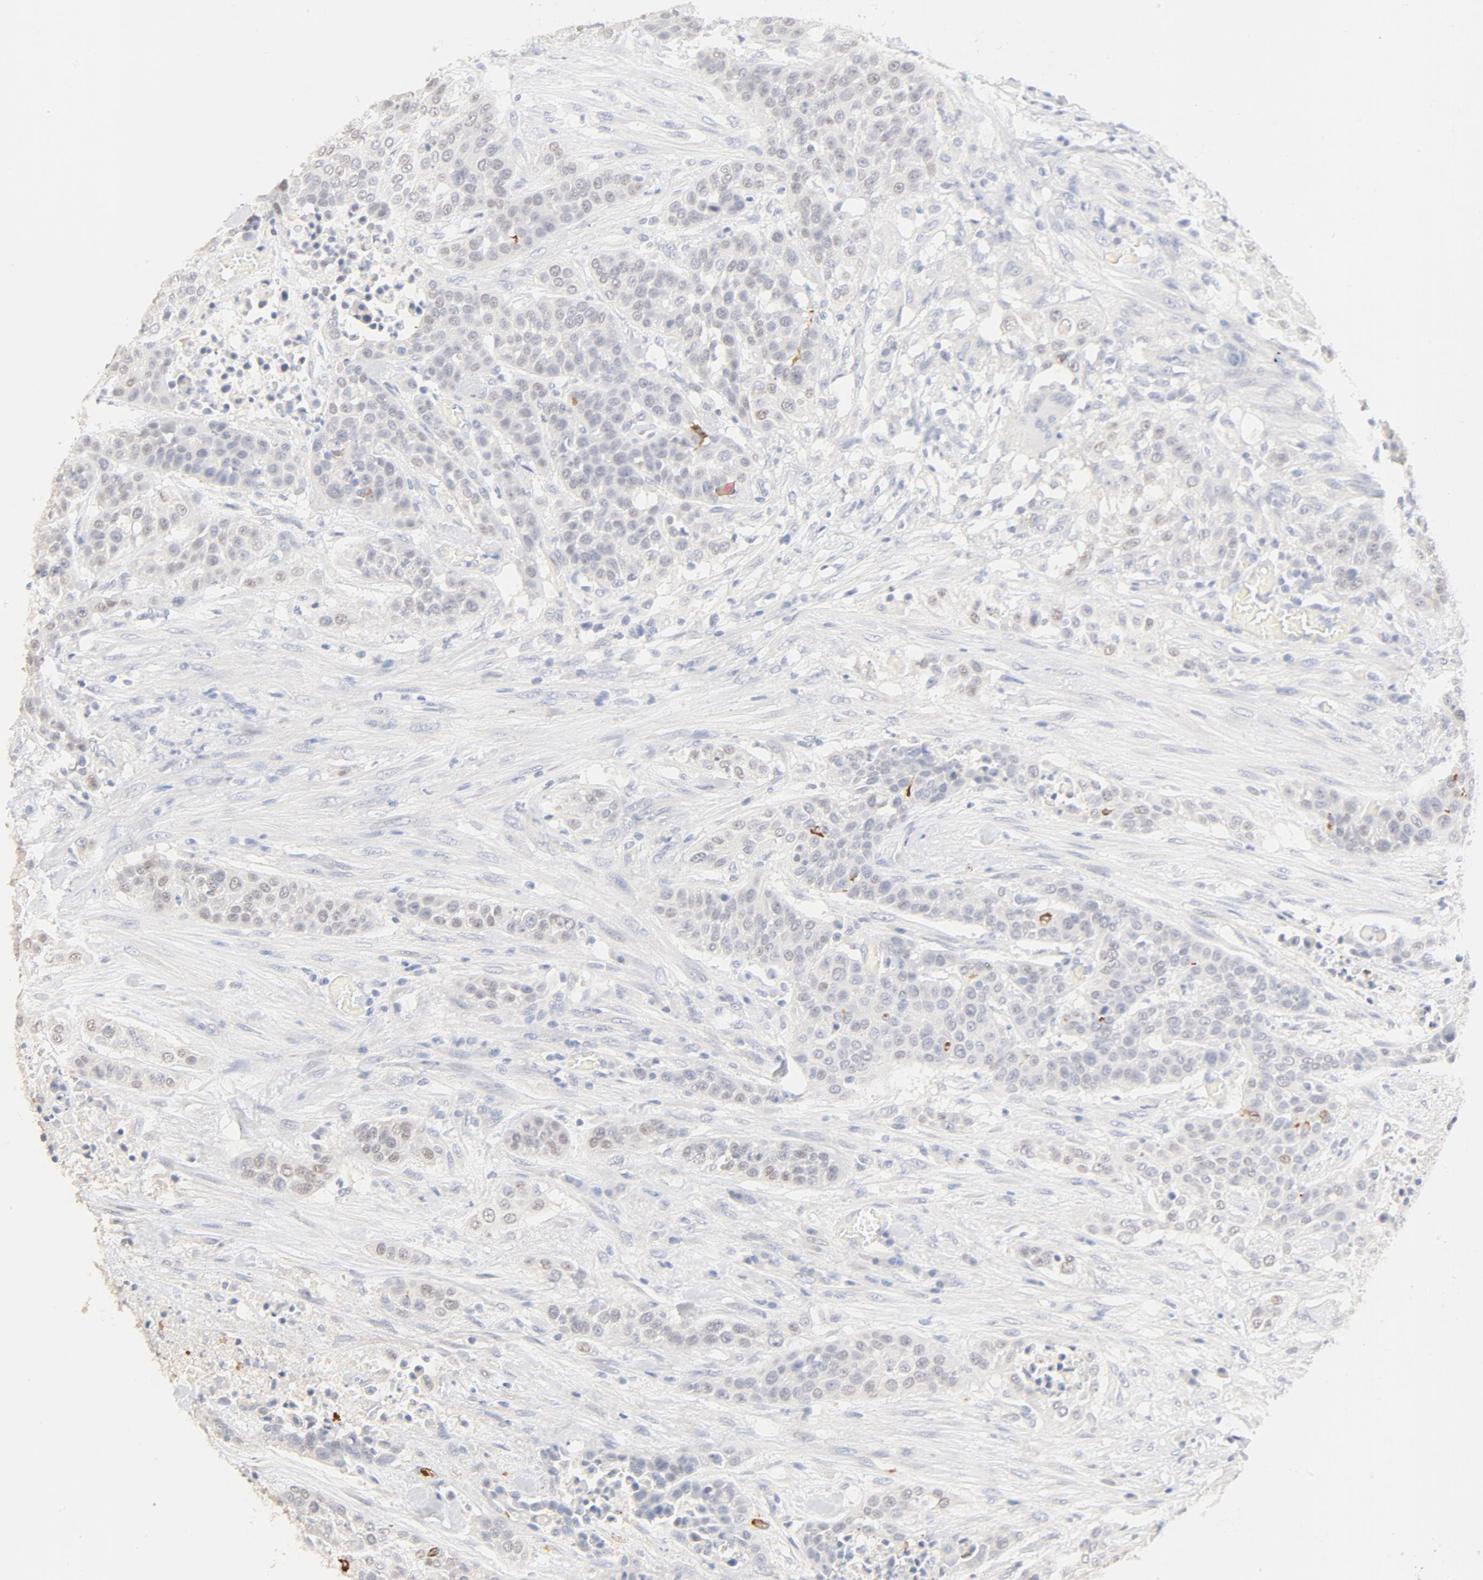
{"staining": {"intensity": "weak", "quantity": "<25%", "location": "nuclear"}, "tissue": "urothelial cancer", "cell_type": "Tumor cells", "image_type": "cancer", "snomed": [{"axis": "morphology", "description": "Urothelial carcinoma, High grade"}, {"axis": "topography", "description": "Urinary bladder"}], "caption": "This histopathology image is of urothelial cancer stained with immunohistochemistry to label a protein in brown with the nuclei are counter-stained blue. There is no staining in tumor cells.", "gene": "FCGBP", "patient": {"sex": "male", "age": 74}}